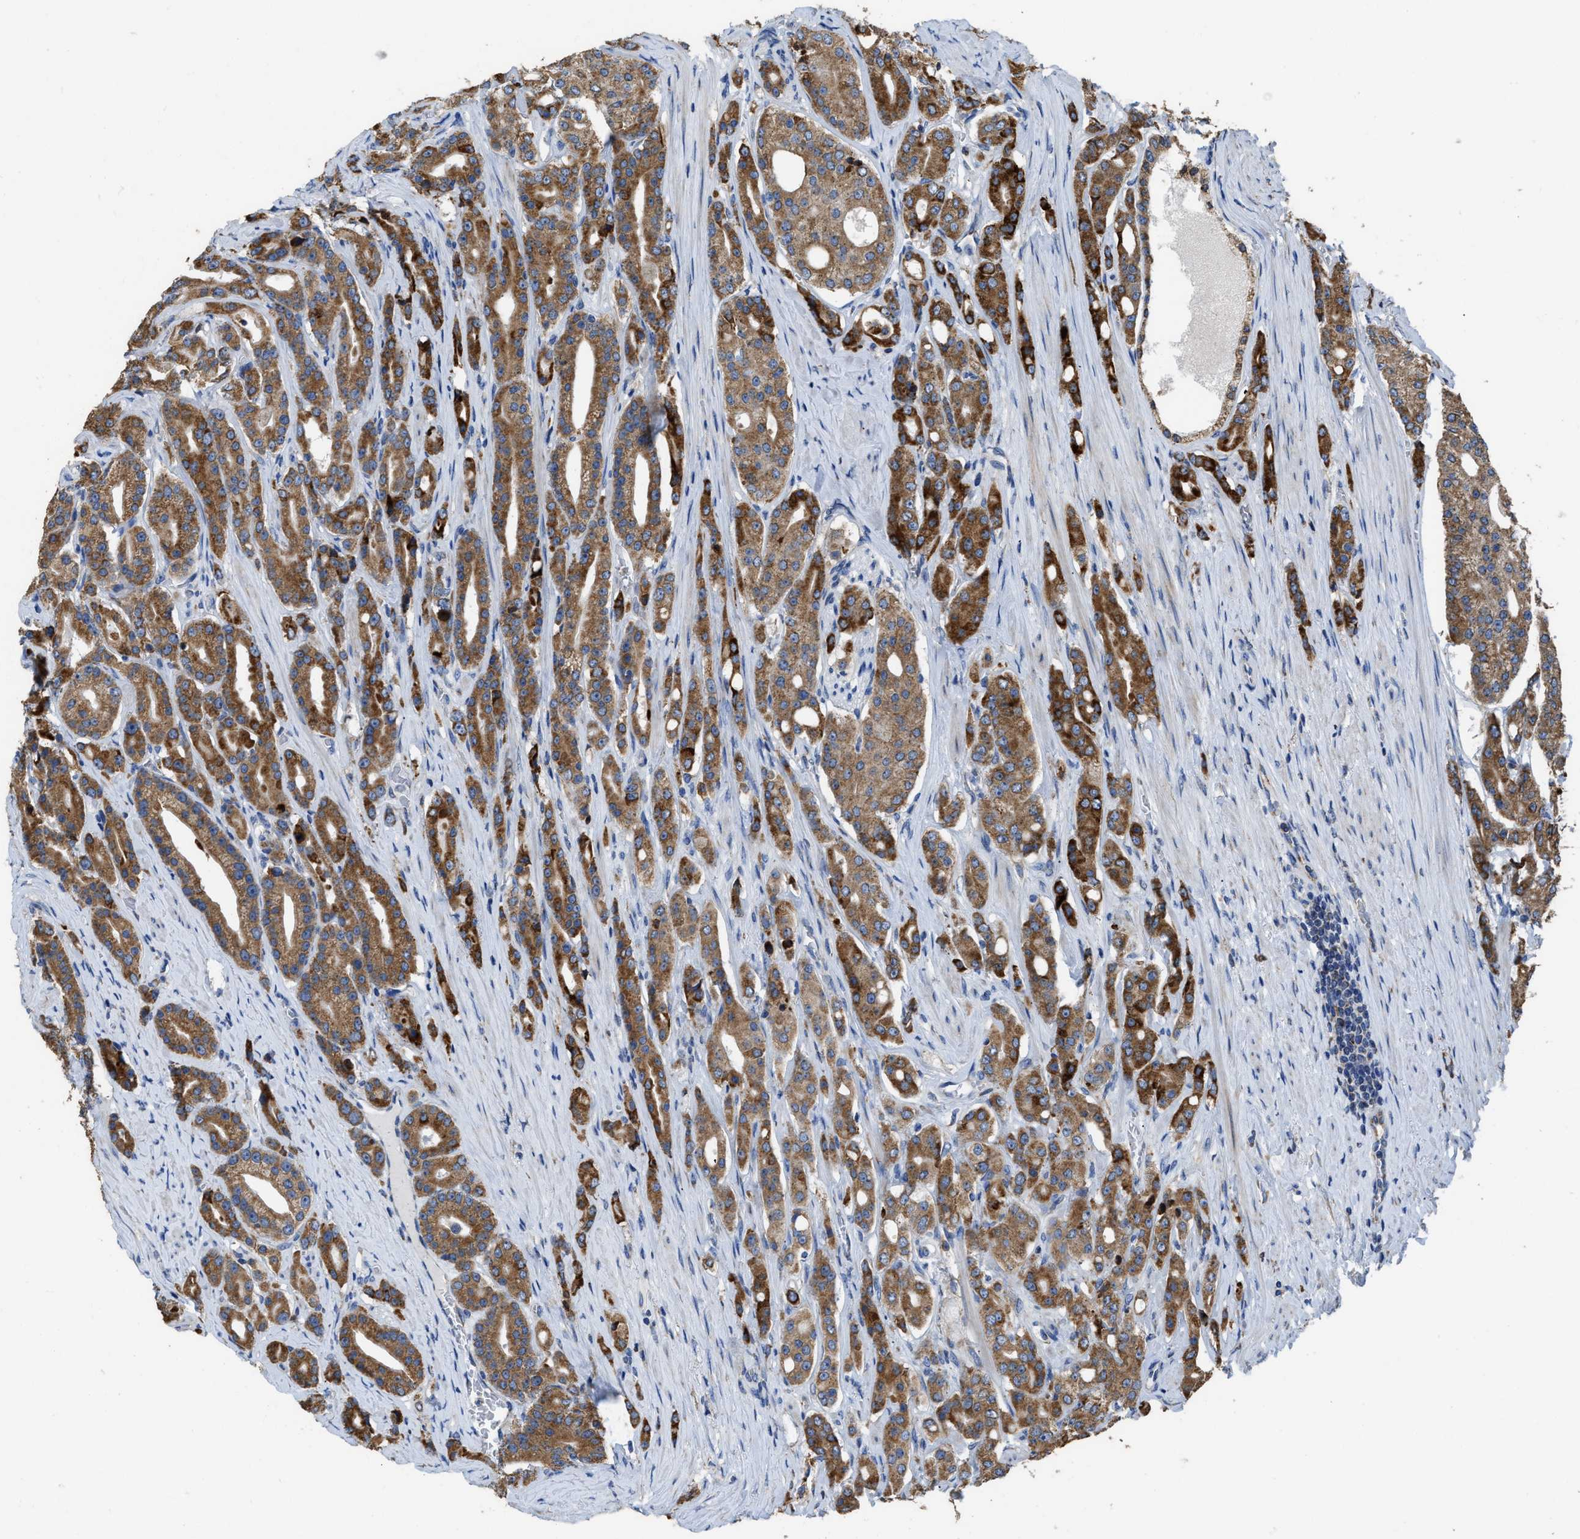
{"staining": {"intensity": "moderate", "quantity": ">75%", "location": "cytoplasmic/membranous"}, "tissue": "prostate cancer", "cell_type": "Tumor cells", "image_type": "cancer", "snomed": [{"axis": "morphology", "description": "Adenocarcinoma, High grade"}, {"axis": "topography", "description": "Prostate"}], "caption": "Prostate adenocarcinoma (high-grade) tissue reveals moderate cytoplasmic/membranous expression in about >75% of tumor cells, visualized by immunohistochemistry.", "gene": "AK2", "patient": {"sex": "male", "age": 71}}